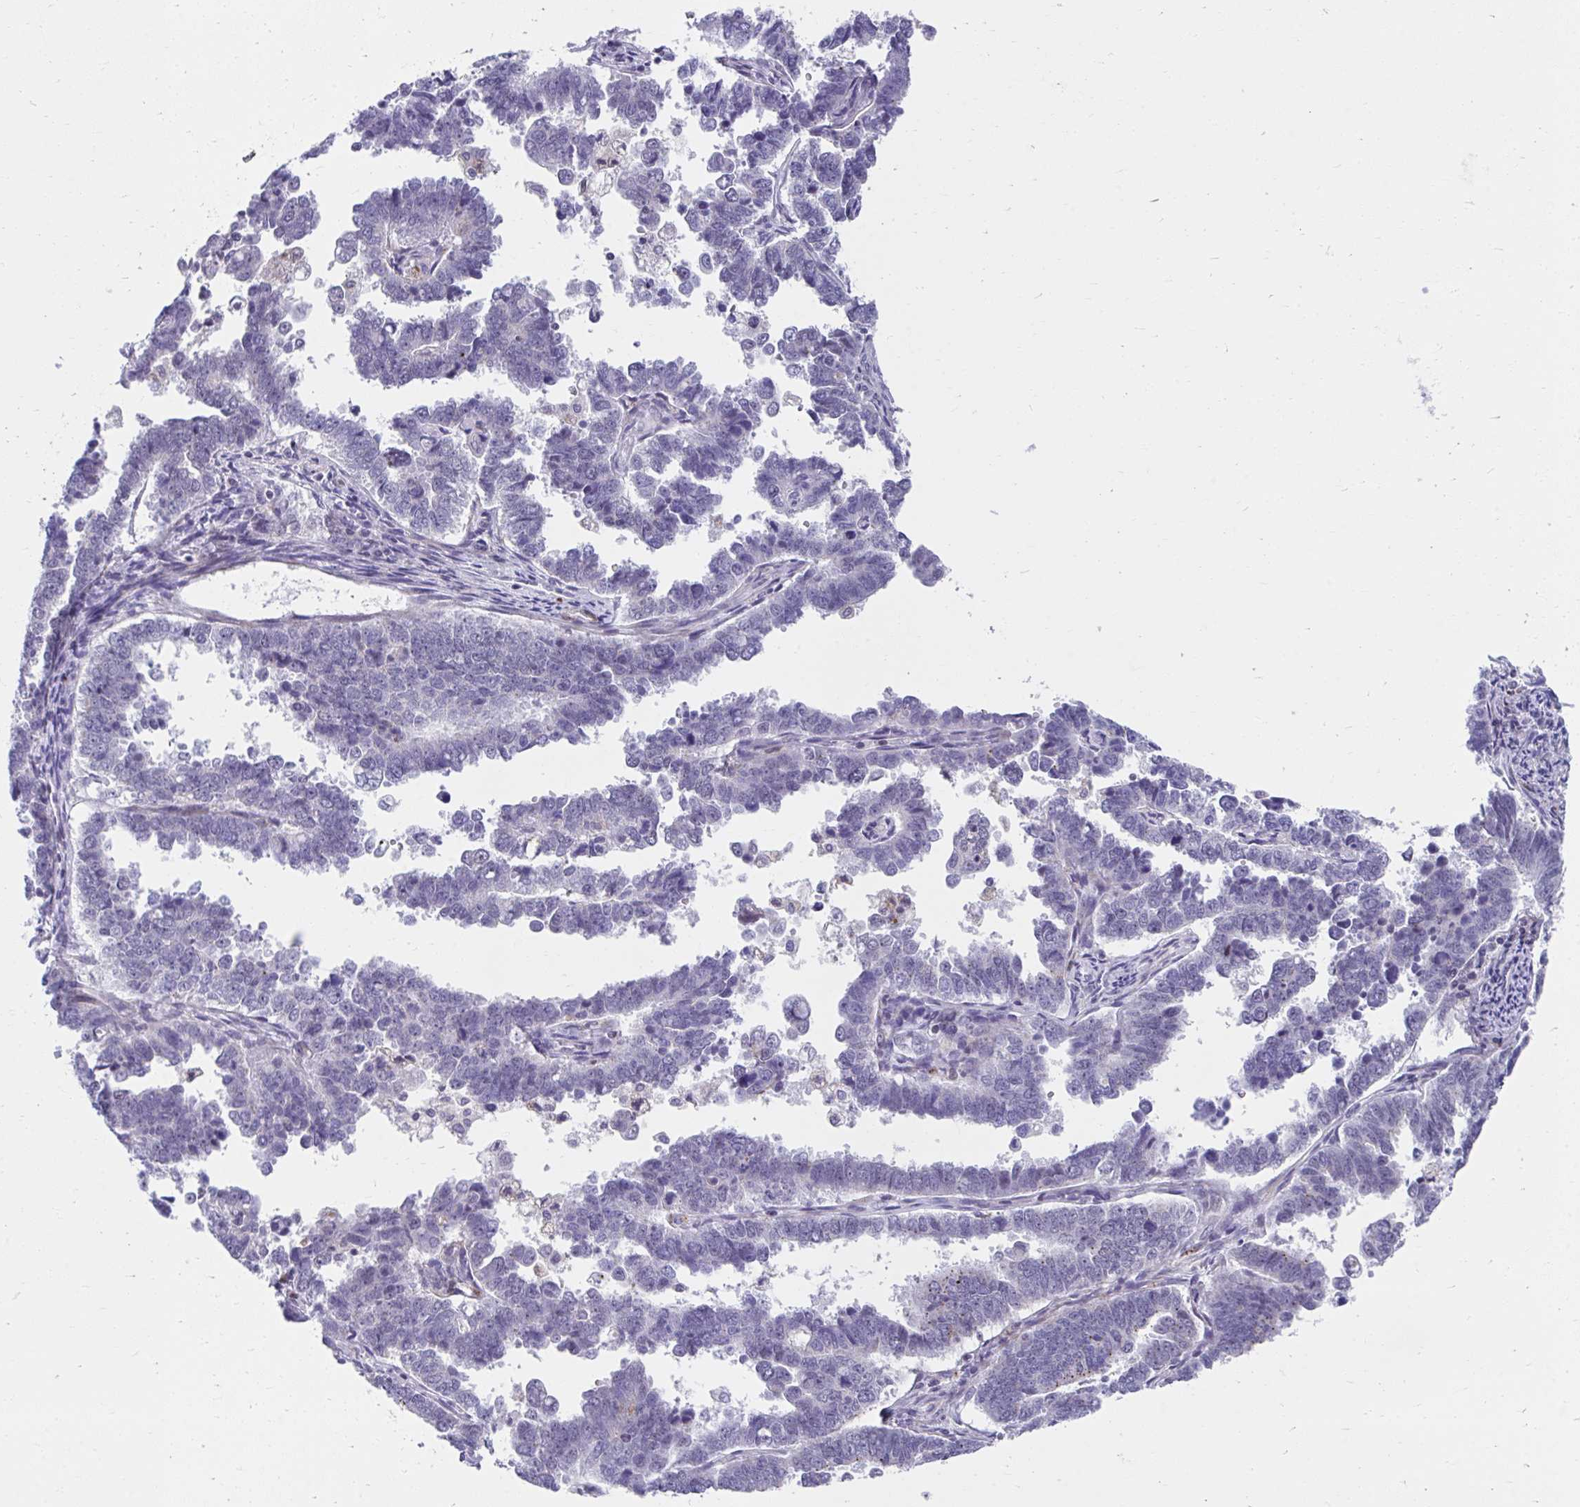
{"staining": {"intensity": "negative", "quantity": "none", "location": "none"}, "tissue": "endometrial cancer", "cell_type": "Tumor cells", "image_type": "cancer", "snomed": [{"axis": "morphology", "description": "Adenocarcinoma, NOS"}, {"axis": "topography", "description": "Endometrium"}], "caption": "IHC photomicrograph of neoplastic tissue: human adenocarcinoma (endometrial) stained with DAB reveals no significant protein expression in tumor cells.", "gene": "CSTB", "patient": {"sex": "female", "age": 75}}